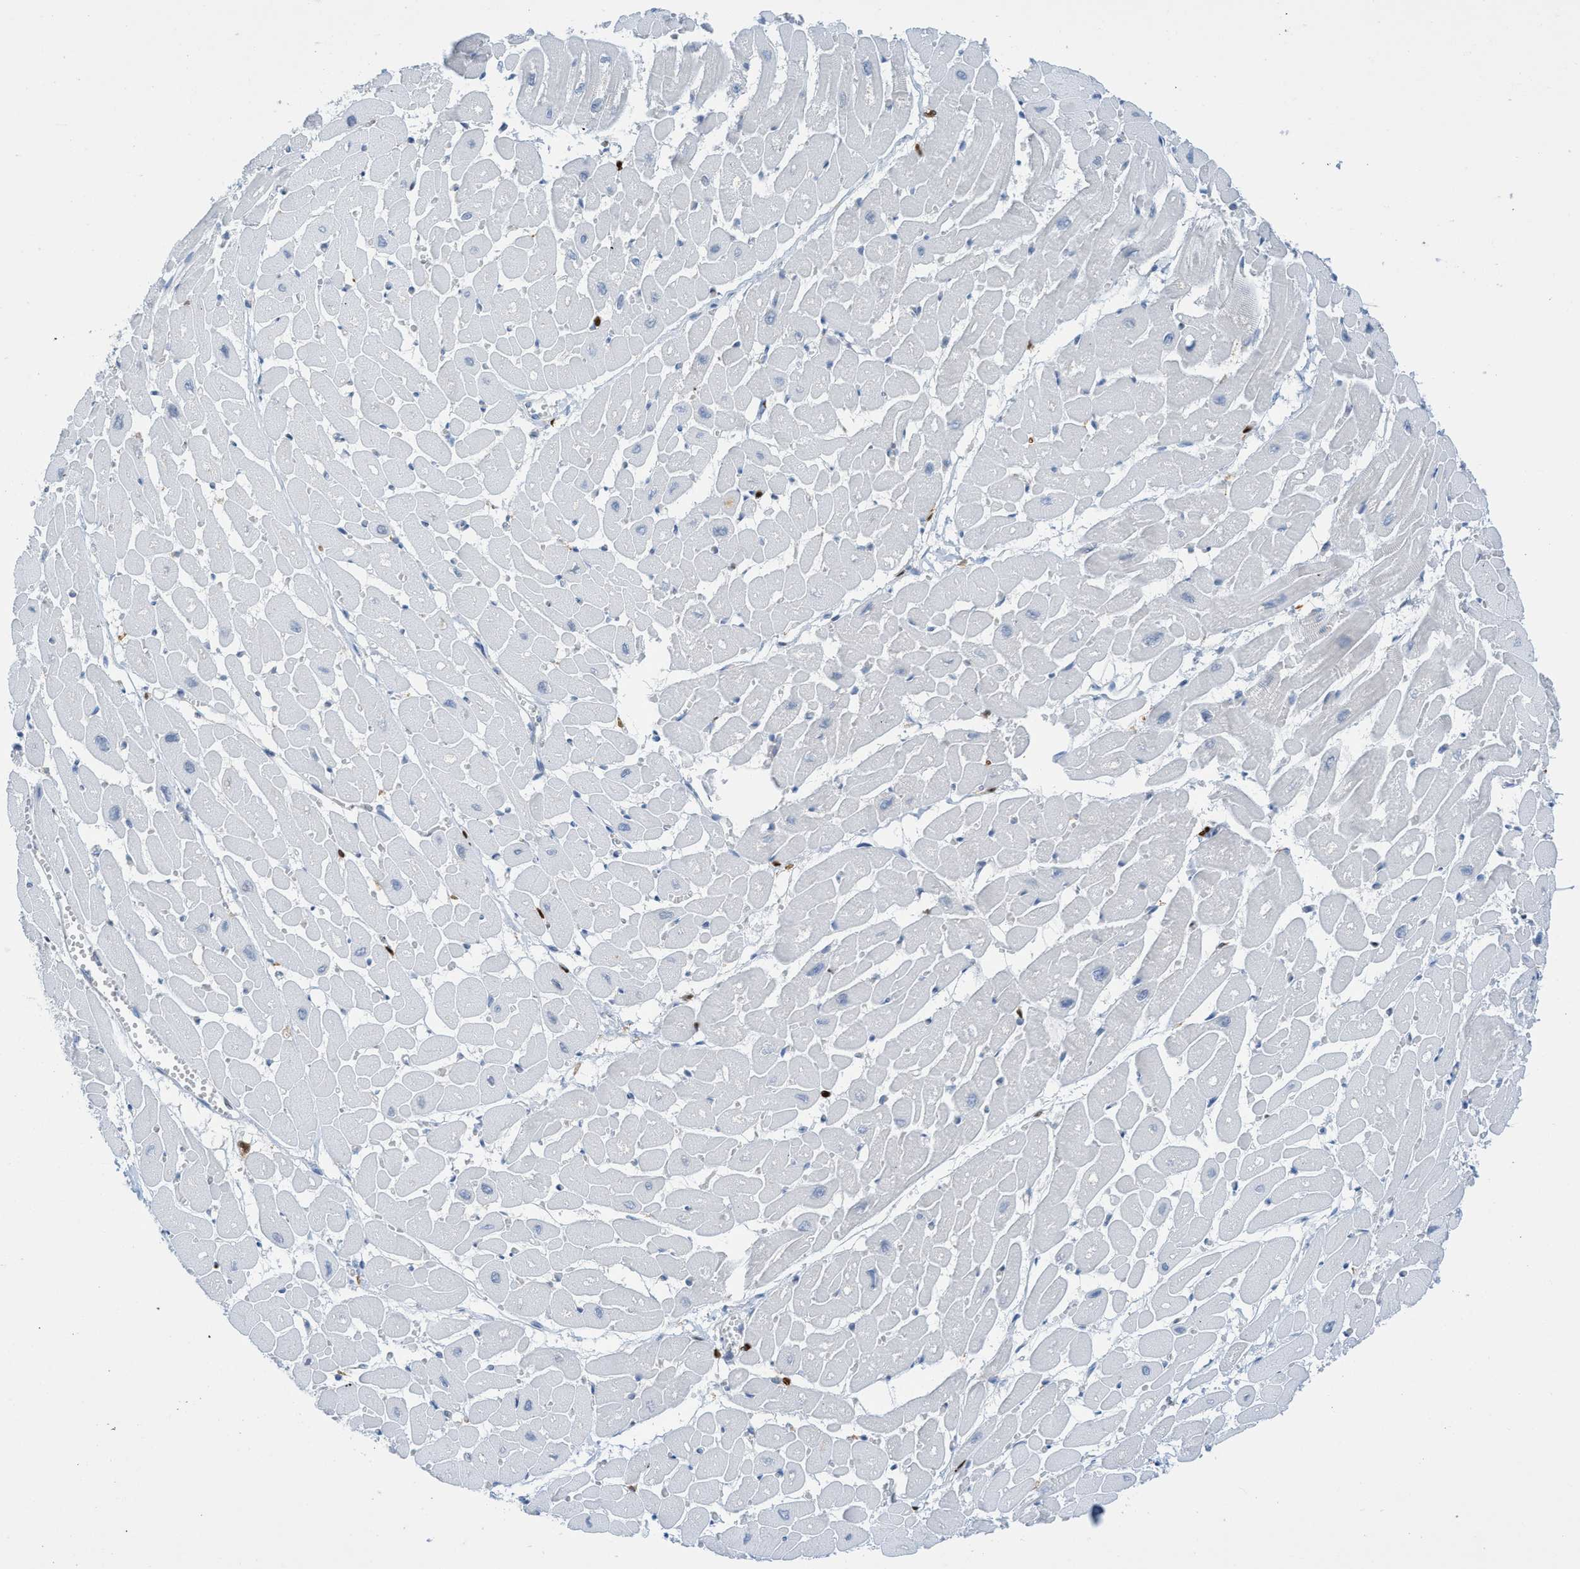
{"staining": {"intensity": "negative", "quantity": "none", "location": "none"}, "tissue": "heart muscle", "cell_type": "Cardiomyocytes", "image_type": "normal", "snomed": [{"axis": "morphology", "description": "Normal tissue, NOS"}, {"axis": "topography", "description": "Heart"}], "caption": "The IHC photomicrograph has no significant positivity in cardiomyocytes of heart muscle.", "gene": "SH3D19", "patient": {"sex": "male", "age": 45}}